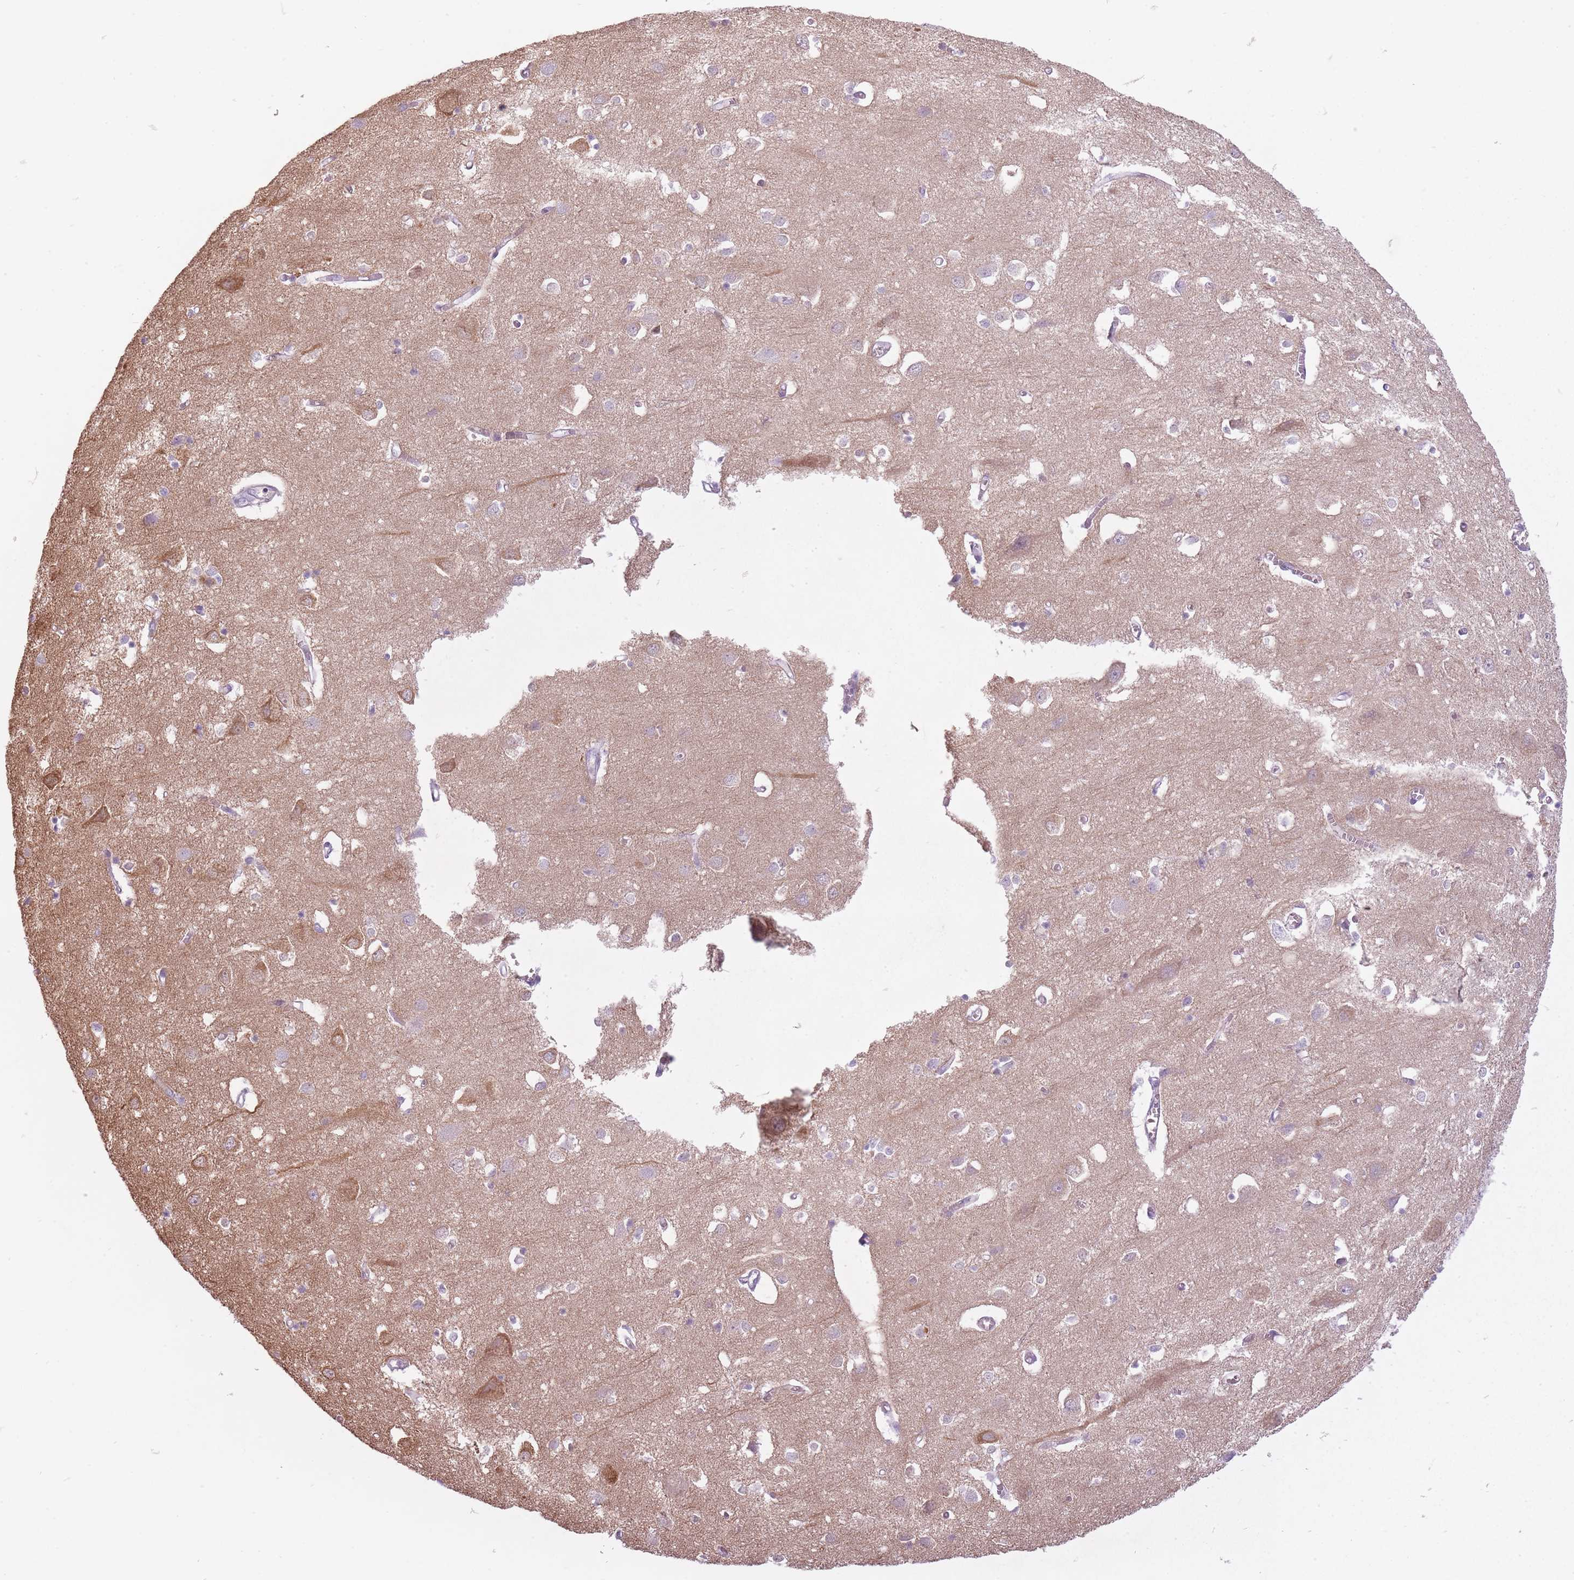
{"staining": {"intensity": "negative", "quantity": "none", "location": "none"}, "tissue": "cerebral cortex", "cell_type": "Endothelial cells", "image_type": "normal", "snomed": [{"axis": "morphology", "description": "Normal tissue, NOS"}, {"axis": "topography", "description": "Cerebral cortex"}], "caption": "High magnification brightfield microscopy of benign cerebral cortex stained with DAB (brown) and counterstained with hematoxylin (blue): endothelial cells show no significant expression.", "gene": "RFX4", "patient": {"sex": "male", "age": 70}}